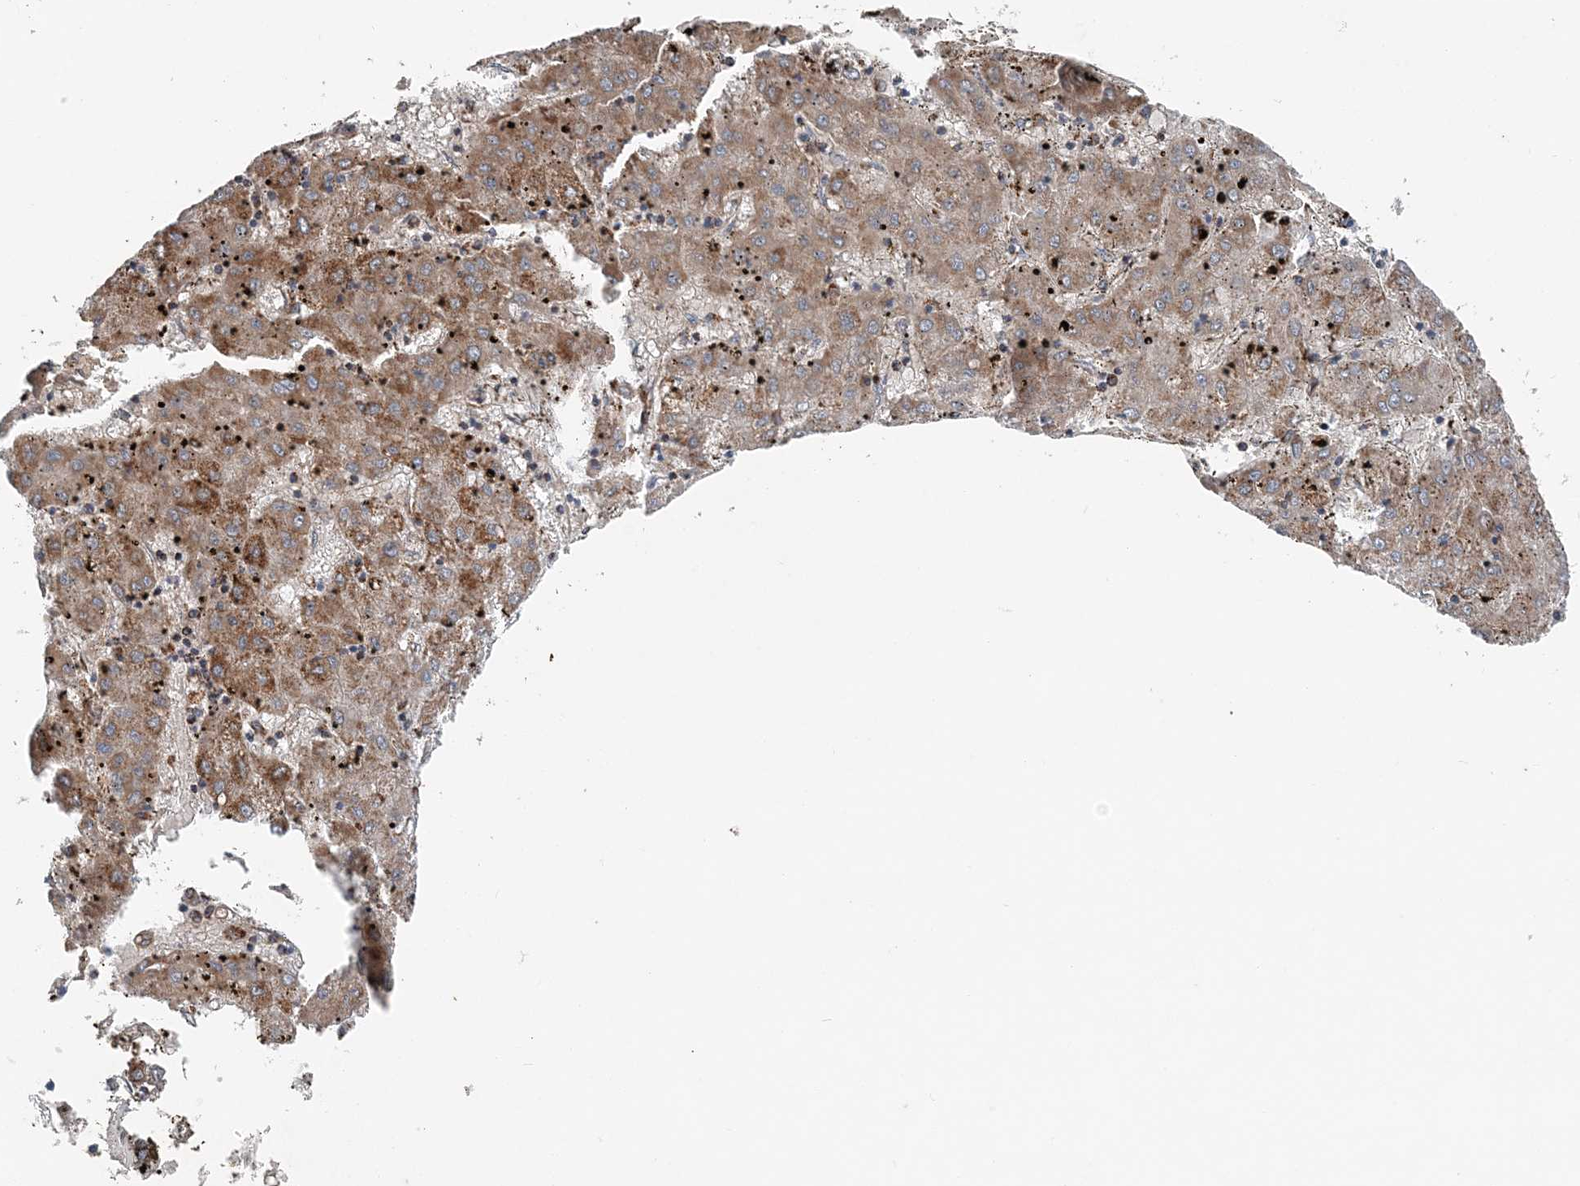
{"staining": {"intensity": "moderate", "quantity": ">75%", "location": "cytoplasmic/membranous"}, "tissue": "liver cancer", "cell_type": "Tumor cells", "image_type": "cancer", "snomed": [{"axis": "morphology", "description": "Carcinoma, Hepatocellular, NOS"}, {"axis": "topography", "description": "Liver"}], "caption": "High-power microscopy captured an immunohistochemistry (IHC) histopathology image of liver cancer, revealing moderate cytoplasmic/membranous expression in about >75% of tumor cells.", "gene": "SPRY2", "patient": {"sex": "male", "age": 72}}